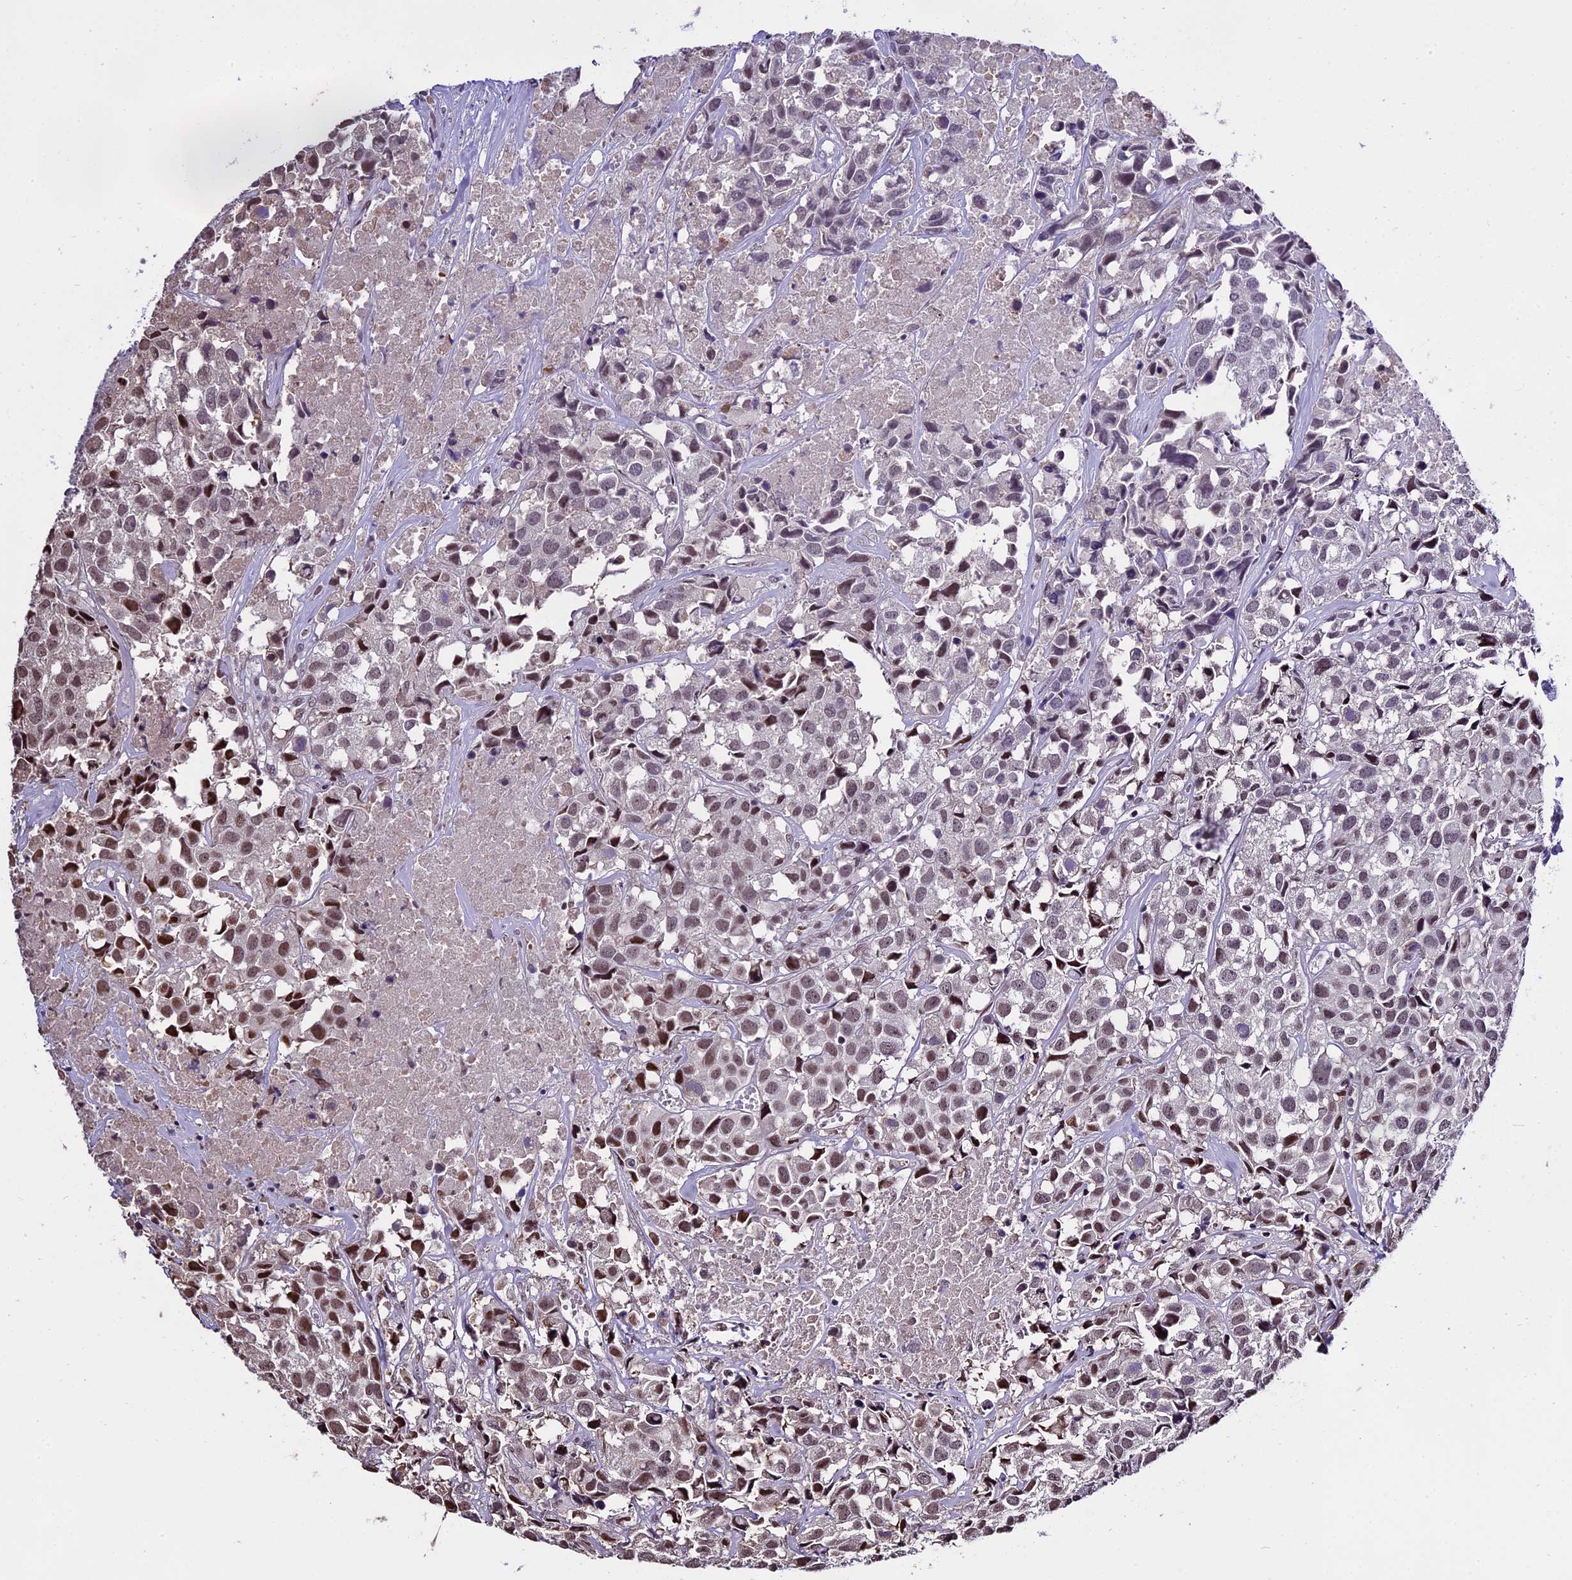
{"staining": {"intensity": "weak", "quantity": "25%-75%", "location": "nuclear"}, "tissue": "urothelial cancer", "cell_type": "Tumor cells", "image_type": "cancer", "snomed": [{"axis": "morphology", "description": "Urothelial carcinoma, High grade"}, {"axis": "topography", "description": "Urinary bladder"}], "caption": "Weak nuclear expression for a protein is identified in approximately 25%-75% of tumor cells of urothelial cancer using IHC.", "gene": "POLR3E", "patient": {"sex": "female", "age": 75}}